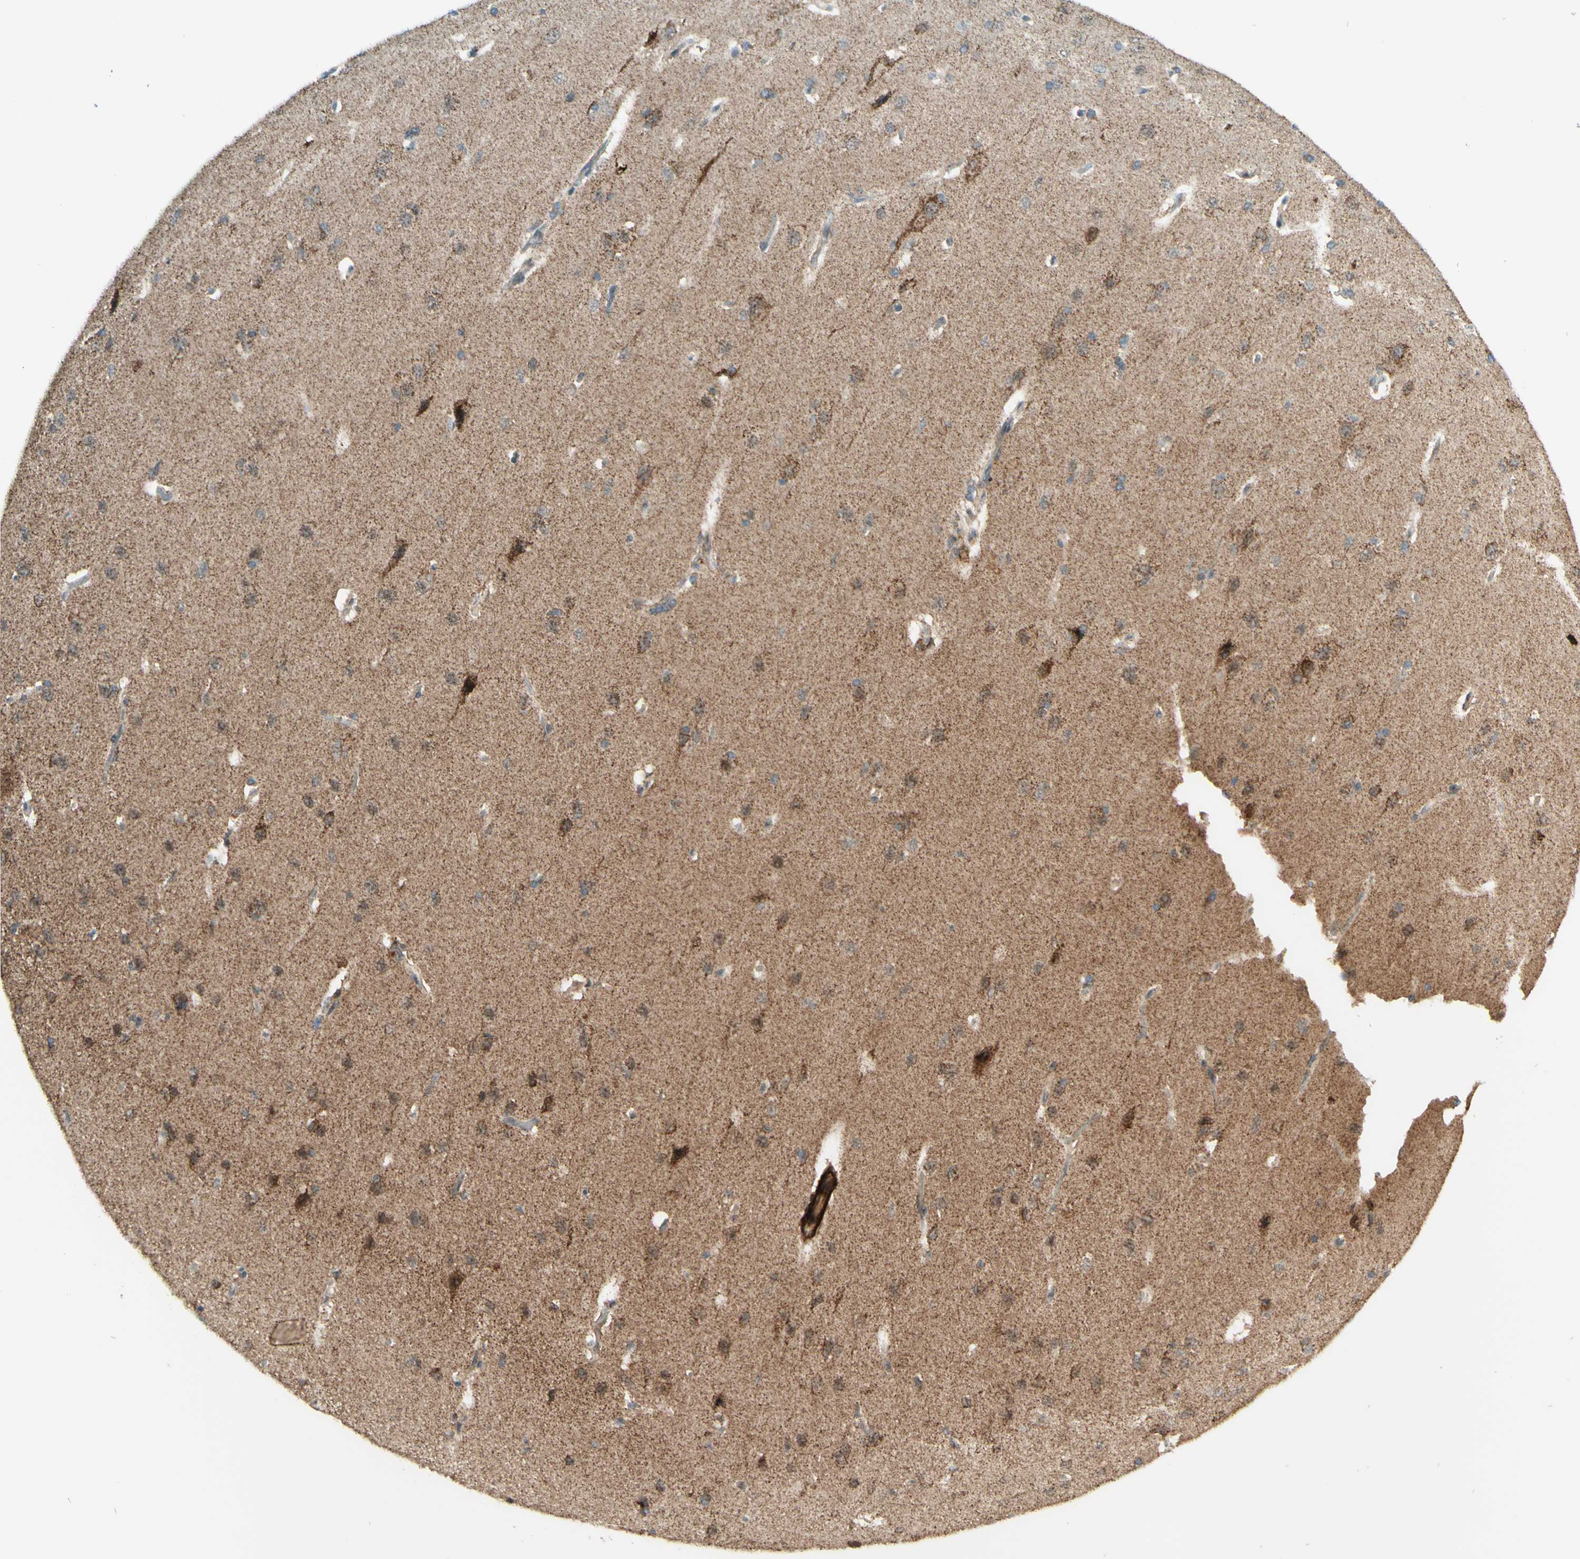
{"staining": {"intensity": "moderate", "quantity": ">75%", "location": "cytoplasmic/membranous"}, "tissue": "cerebral cortex", "cell_type": "Endothelial cells", "image_type": "normal", "snomed": [{"axis": "morphology", "description": "Normal tissue, NOS"}, {"axis": "topography", "description": "Cerebral cortex"}], "caption": "Endothelial cells demonstrate moderate cytoplasmic/membranous positivity in approximately >75% of cells in benign cerebral cortex. The protein of interest is stained brown, and the nuclei are stained in blue (DAB IHC with brightfield microscopy, high magnification).", "gene": "DHRS3", "patient": {"sex": "male", "age": 62}}